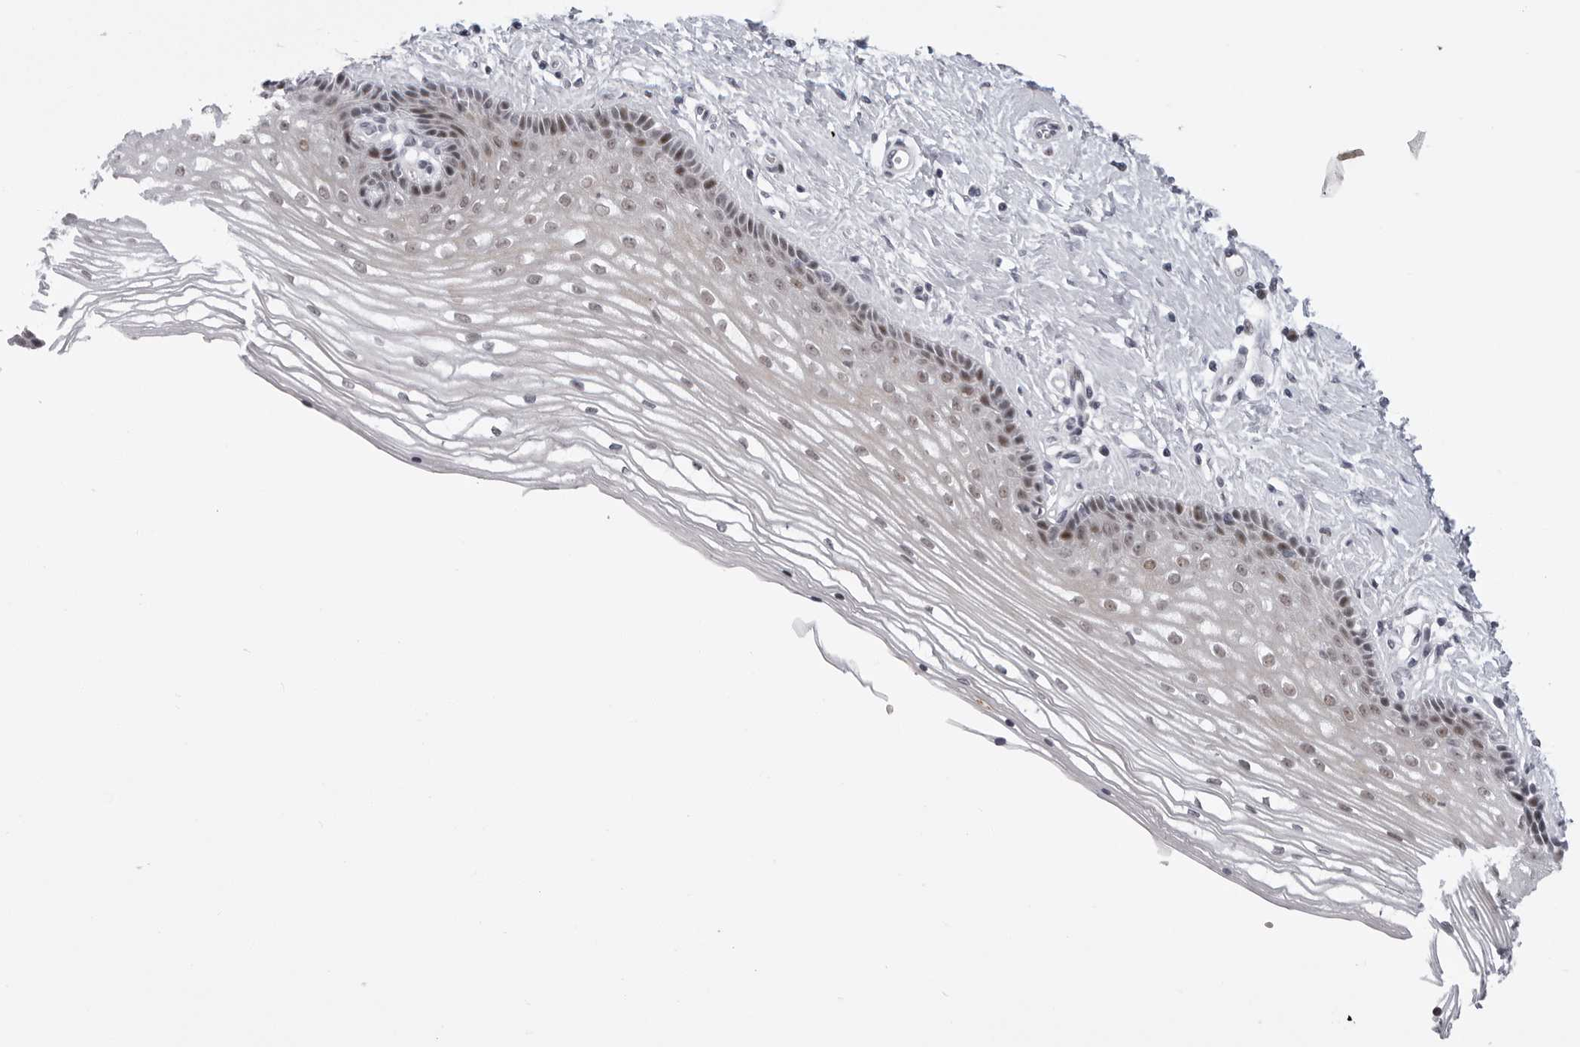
{"staining": {"intensity": "moderate", "quantity": "25%-75%", "location": "nuclear"}, "tissue": "vagina", "cell_type": "Squamous epithelial cells", "image_type": "normal", "snomed": [{"axis": "morphology", "description": "Normal tissue, NOS"}, {"axis": "topography", "description": "Vagina"}], "caption": "Protein expression analysis of unremarkable human vagina reveals moderate nuclear positivity in approximately 25%-75% of squamous epithelial cells. (Brightfield microscopy of DAB IHC at high magnification).", "gene": "ALPK2", "patient": {"sex": "female", "age": 46}}